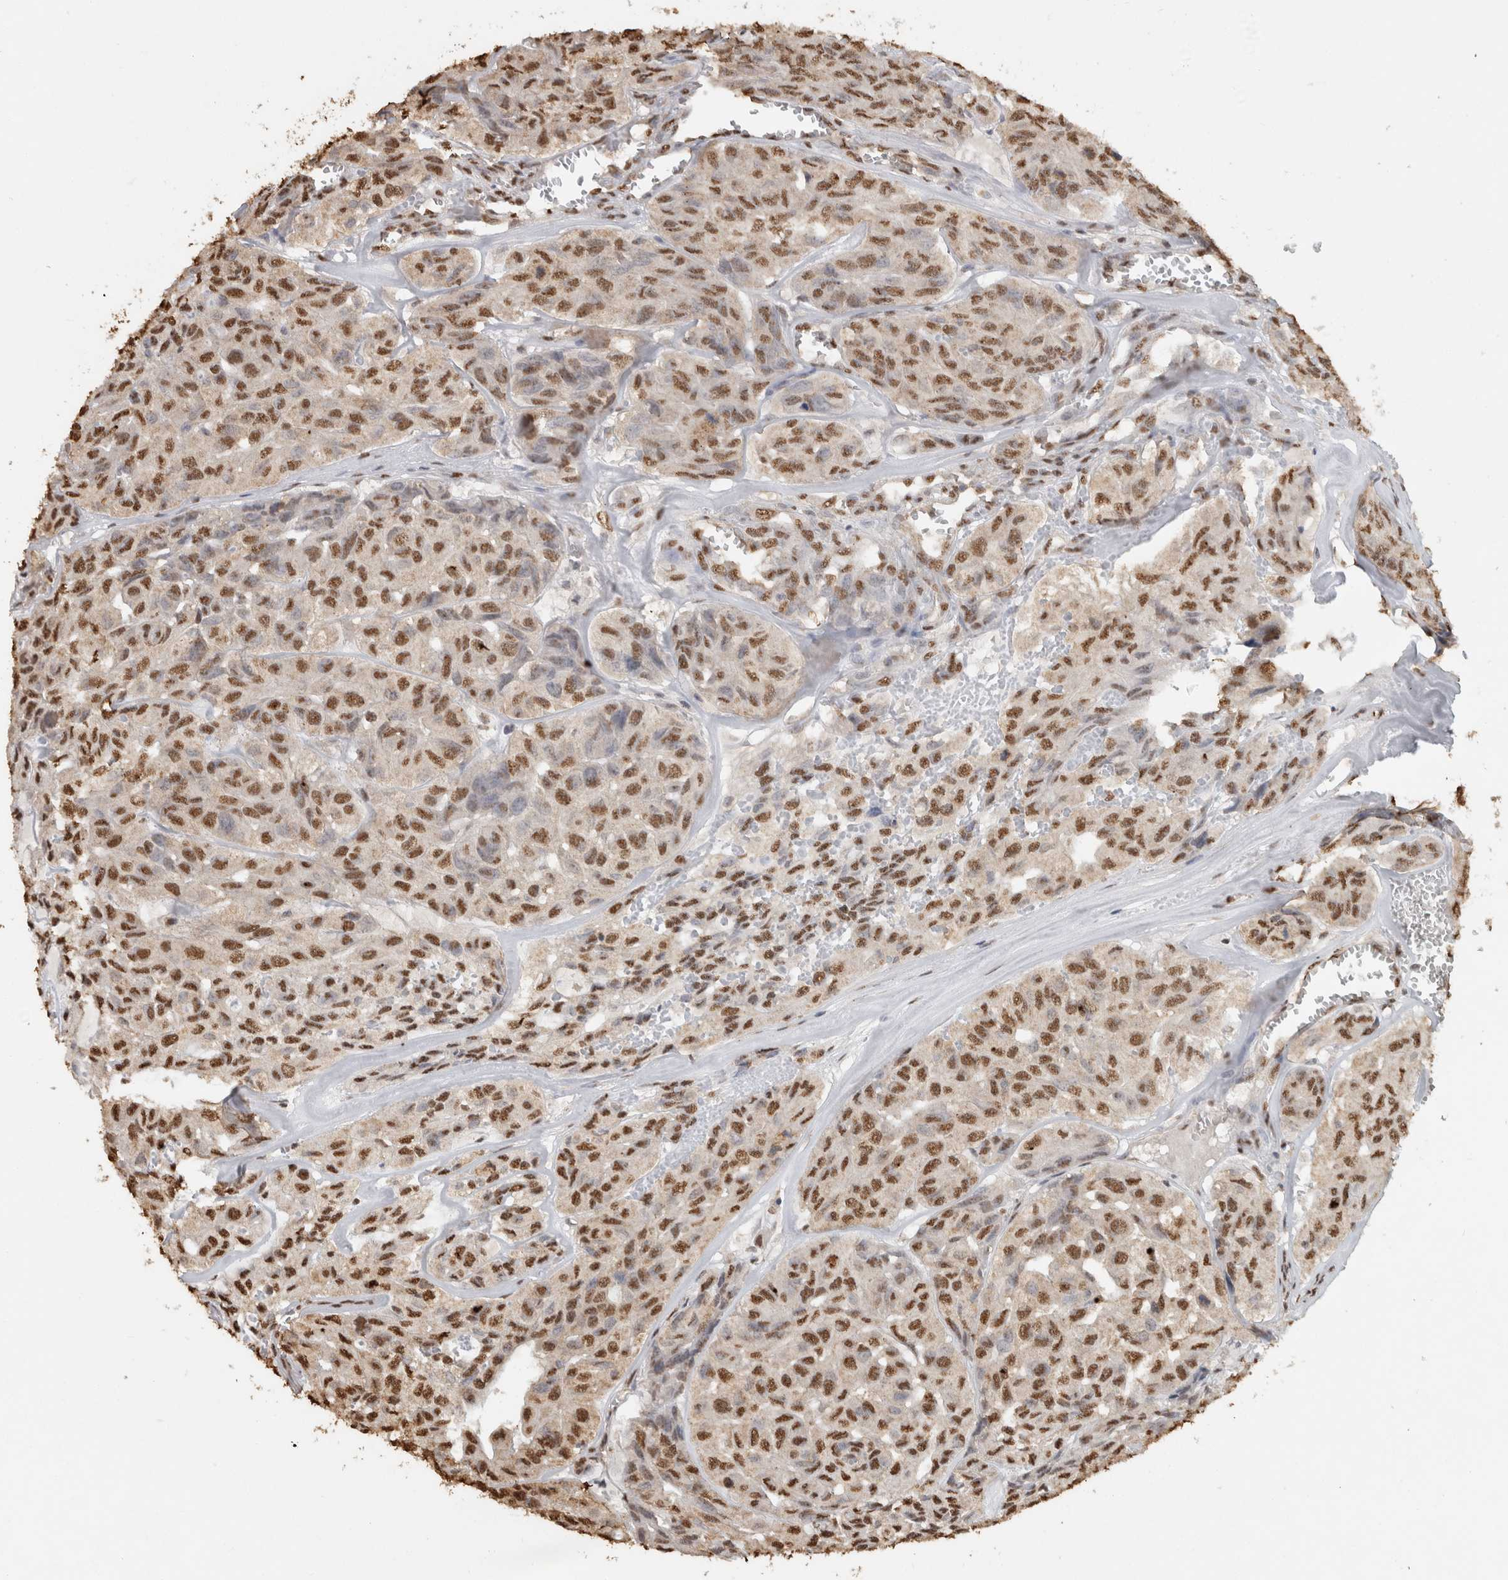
{"staining": {"intensity": "moderate", "quantity": ">75%", "location": "nuclear"}, "tissue": "head and neck cancer", "cell_type": "Tumor cells", "image_type": "cancer", "snomed": [{"axis": "morphology", "description": "Adenocarcinoma, NOS"}, {"axis": "topography", "description": "Salivary gland, NOS"}, {"axis": "topography", "description": "Head-Neck"}], "caption": "Tumor cells exhibit moderate nuclear positivity in approximately >75% of cells in adenocarcinoma (head and neck). The staining was performed using DAB to visualize the protein expression in brown, while the nuclei were stained in blue with hematoxylin (Magnification: 20x).", "gene": "HAND2", "patient": {"sex": "female", "age": 76}}